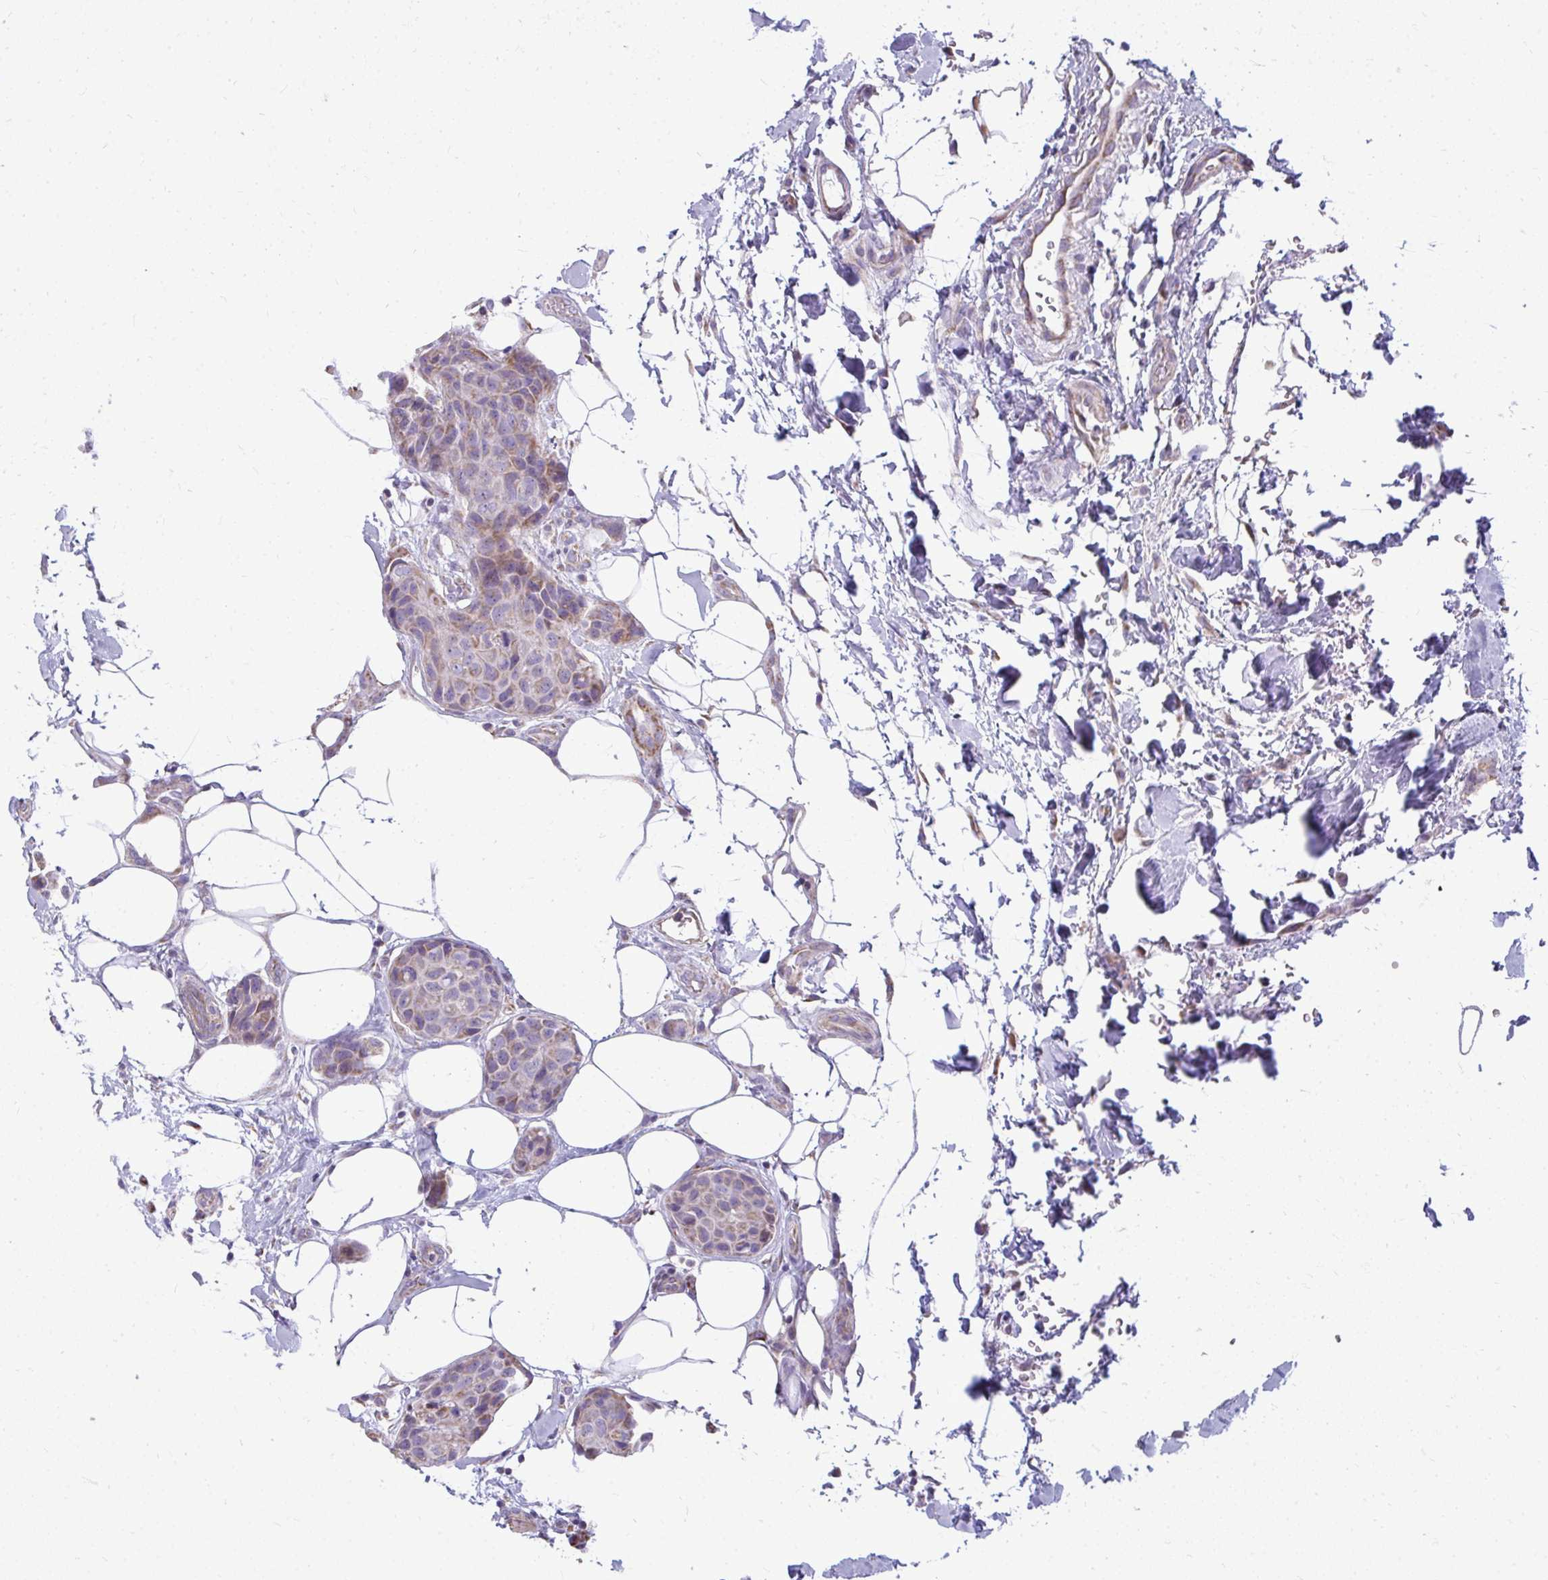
{"staining": {"intensity": "moderate", "quantity": ">75%", "location": "cytoplasmic/membranous"}, "tissue": "breast cancer", "cell_type": "Tumor cells", "image_type": "cancer", "snomed": [{"axis": "morphology", "description": "Duct carcinoma"}, {"axis": "topography", "description": "Breast"}, {"axis": "topography", "description": "Lymph node"}], "caption": "Brown immunohistochemical staining in breast infiltrating ductal carcinoma displays moderate cytoplasmic/membranous expression in approximately >75% of tumor cells.", "gene": "IFIT1", "patient": {"sex": "female", "age": 80}}